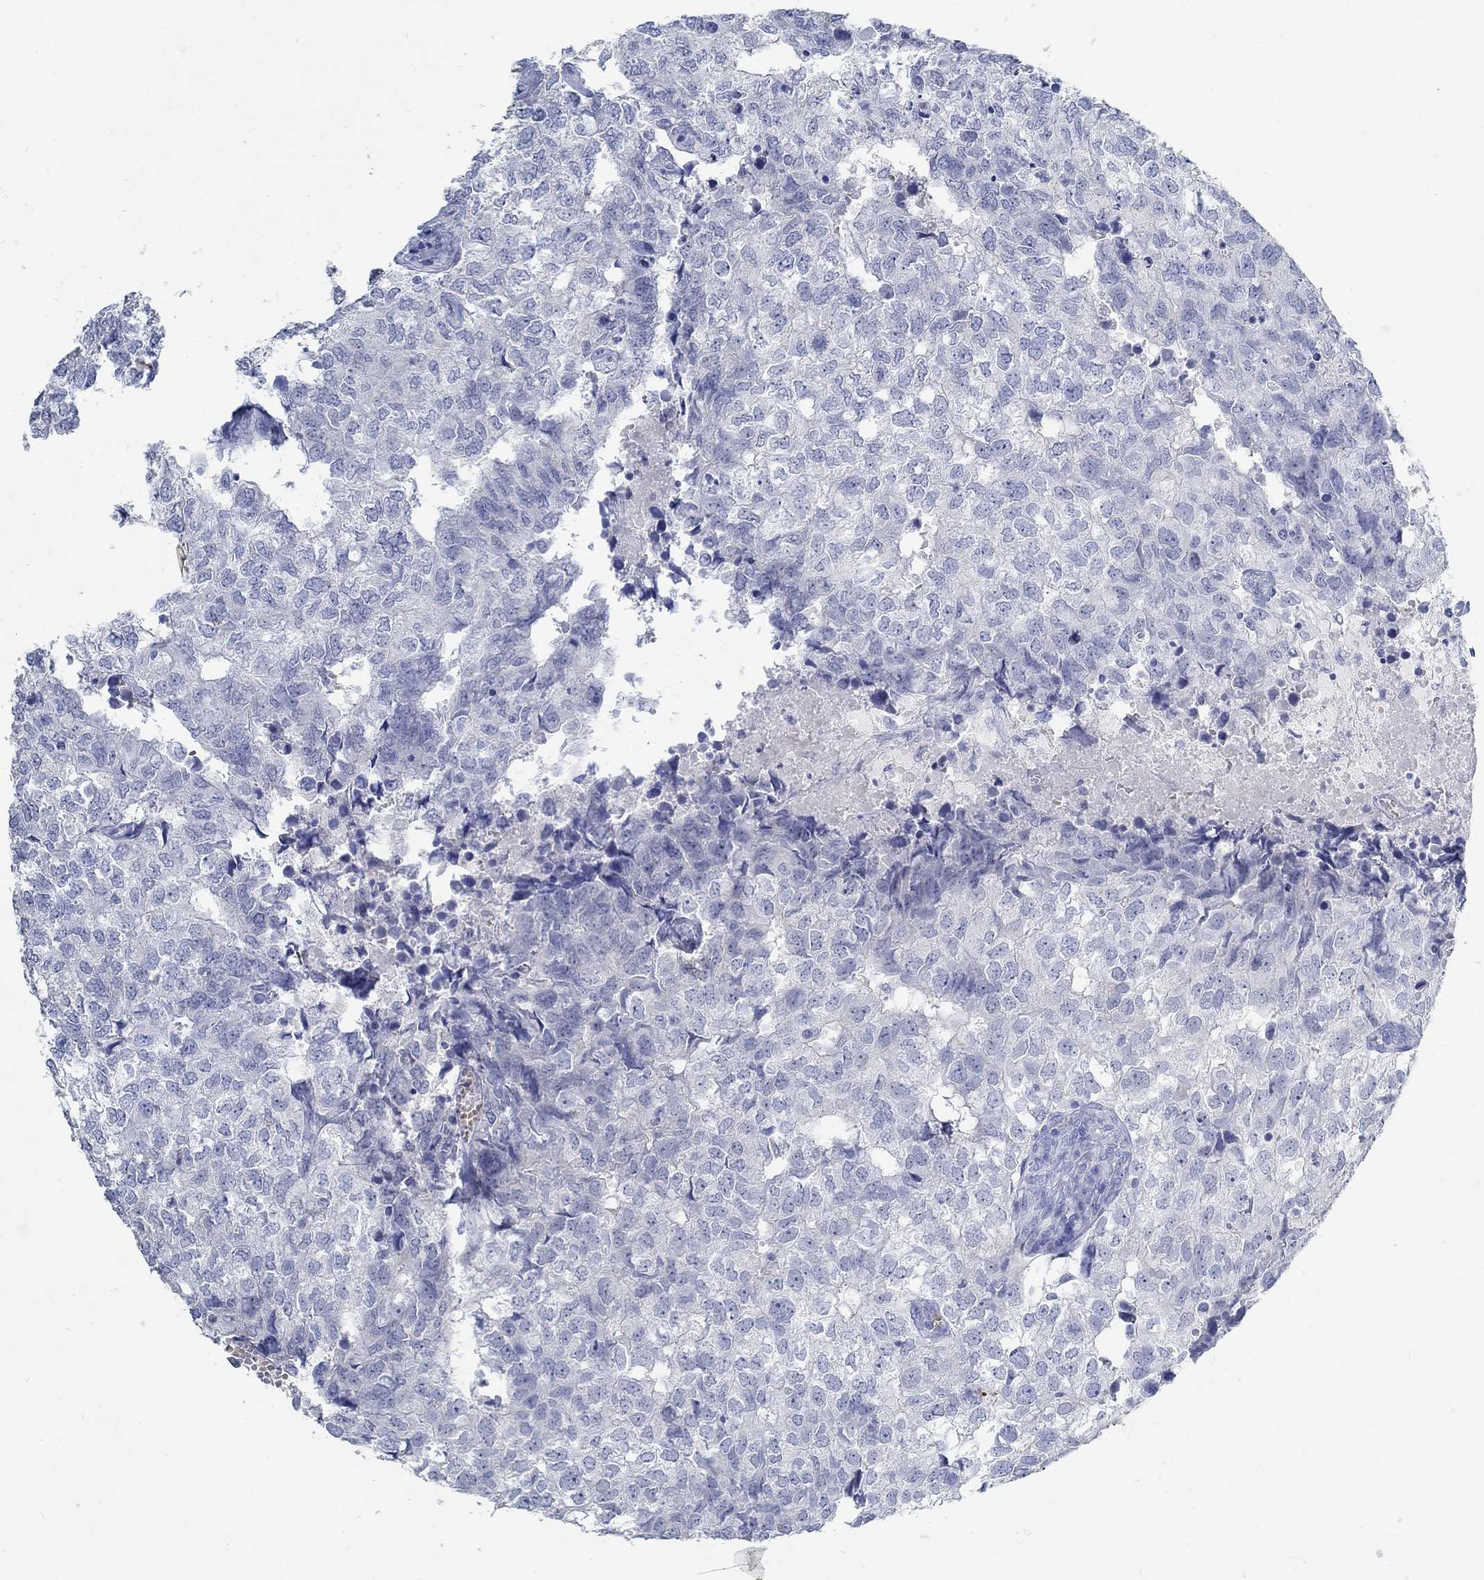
{"staining": {"intensity": "negative", "quantity": "none", "location": "none"}, "tissue": "breast cancer", "cell_type": "Tumor cells", "image_type": "cancer", "snomed": [{"axis": "morphology", "description": "Duct carcinoma"}, {"axis": "topography", "description": "Breast"}], "caption": "This is an immunohistochemistry (IHC) histopathology image of breast infiltrating ductal carcinoma. There is no expression in tumor cells.", "gene": "GRIA3", "patient": {"sex": "female", "age": 30}}